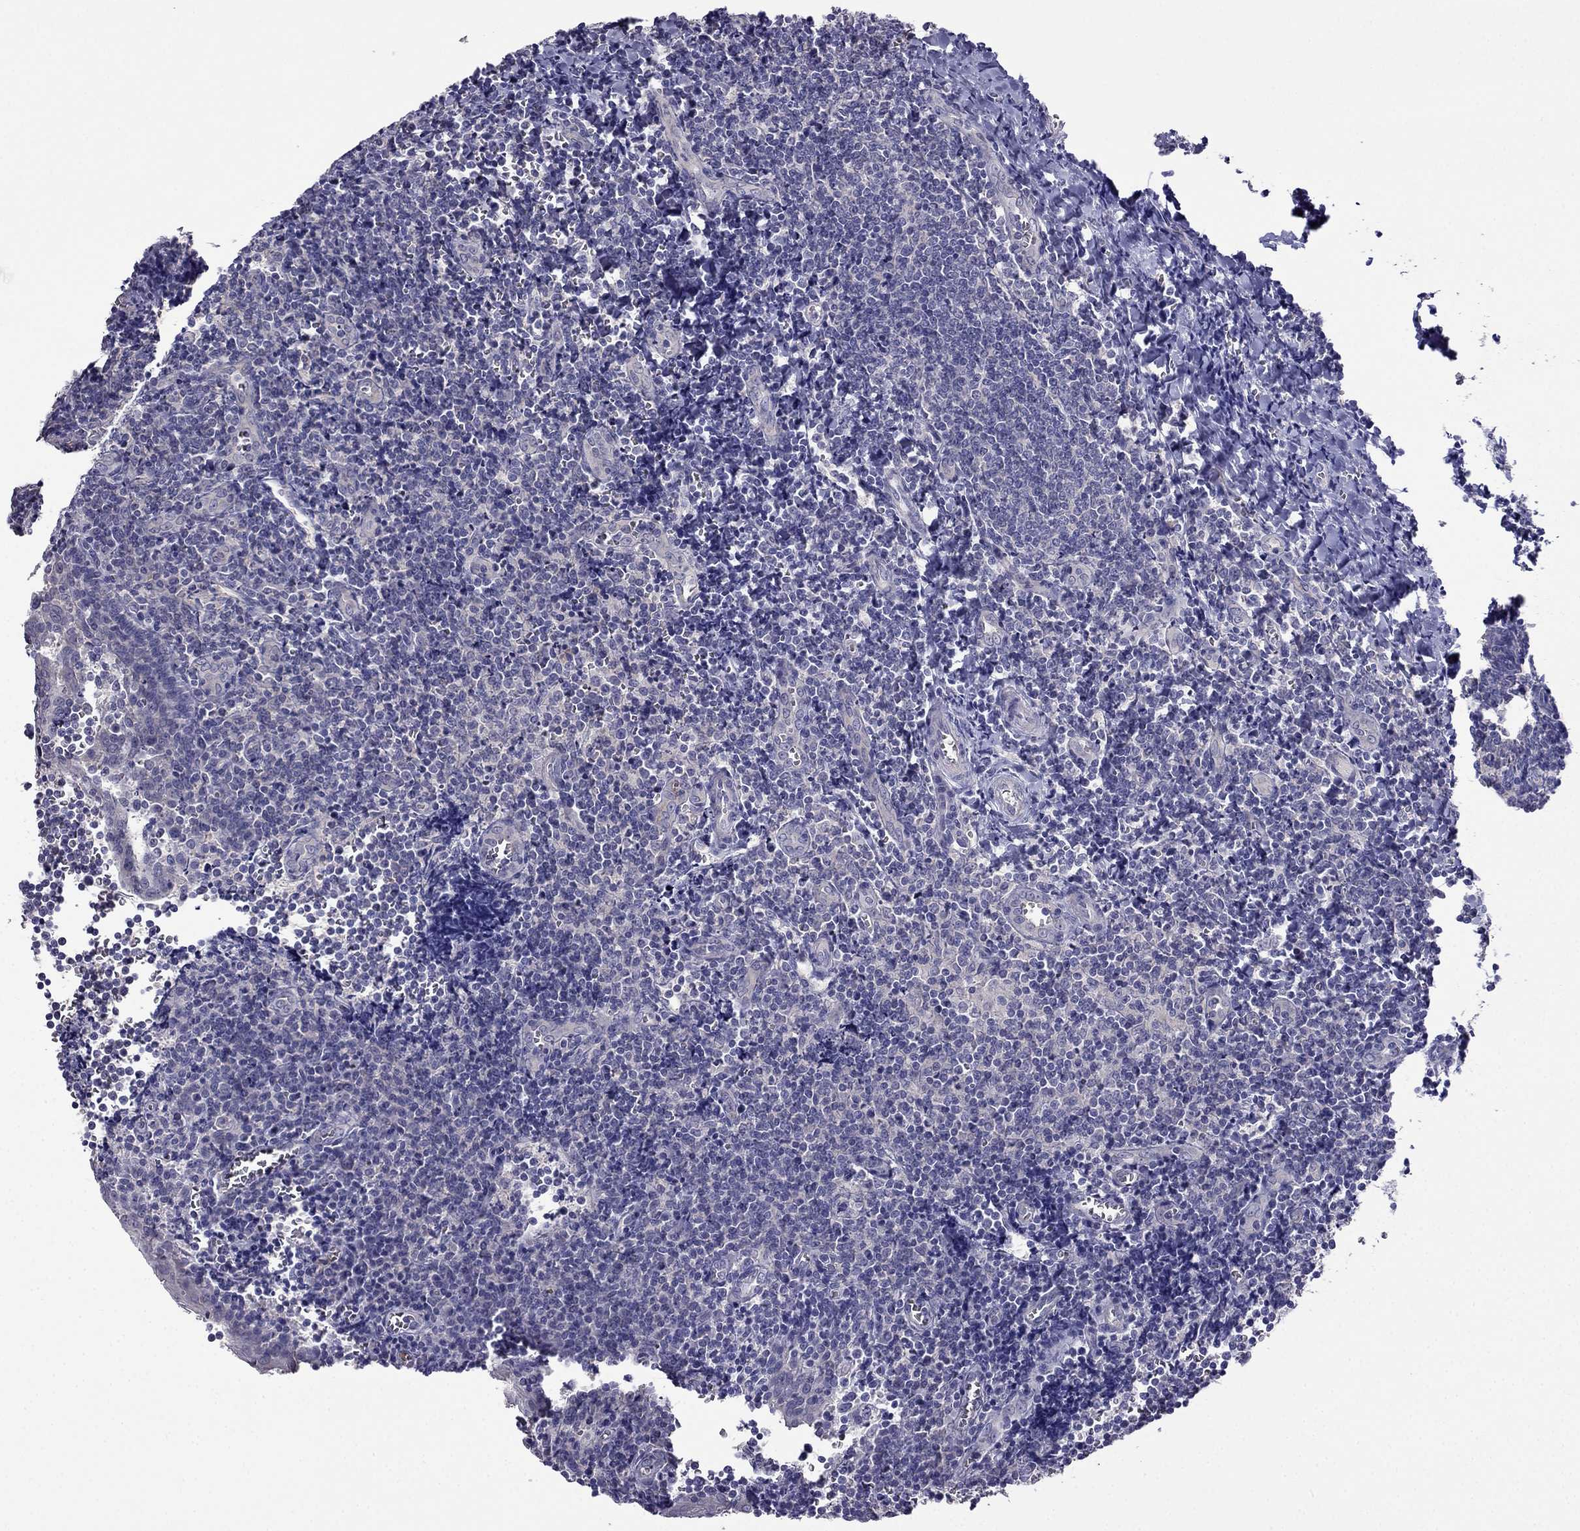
{"staining": {"intensity": "negative", "quantity": "none", "location": "none"}, "tissue": "tonsil", "cell_type": "Germinal center cells", "image_type": "normal", "snomed": [{"axis": "morphology", "description": "Normal tissue, NOS"}, {"axis": "morphology", "description": "Inflammation, NOS"}, {"axis": "topography", "description": "Tonsil"}], "caption": "The histopathology image demonstrates no staining of germinal center cells in unremarkable tonsil. (IHC, brightfield microscopy, high magnification).", "gene": "SCNN1D", "patient": {"sex": "female", "age": 31}}